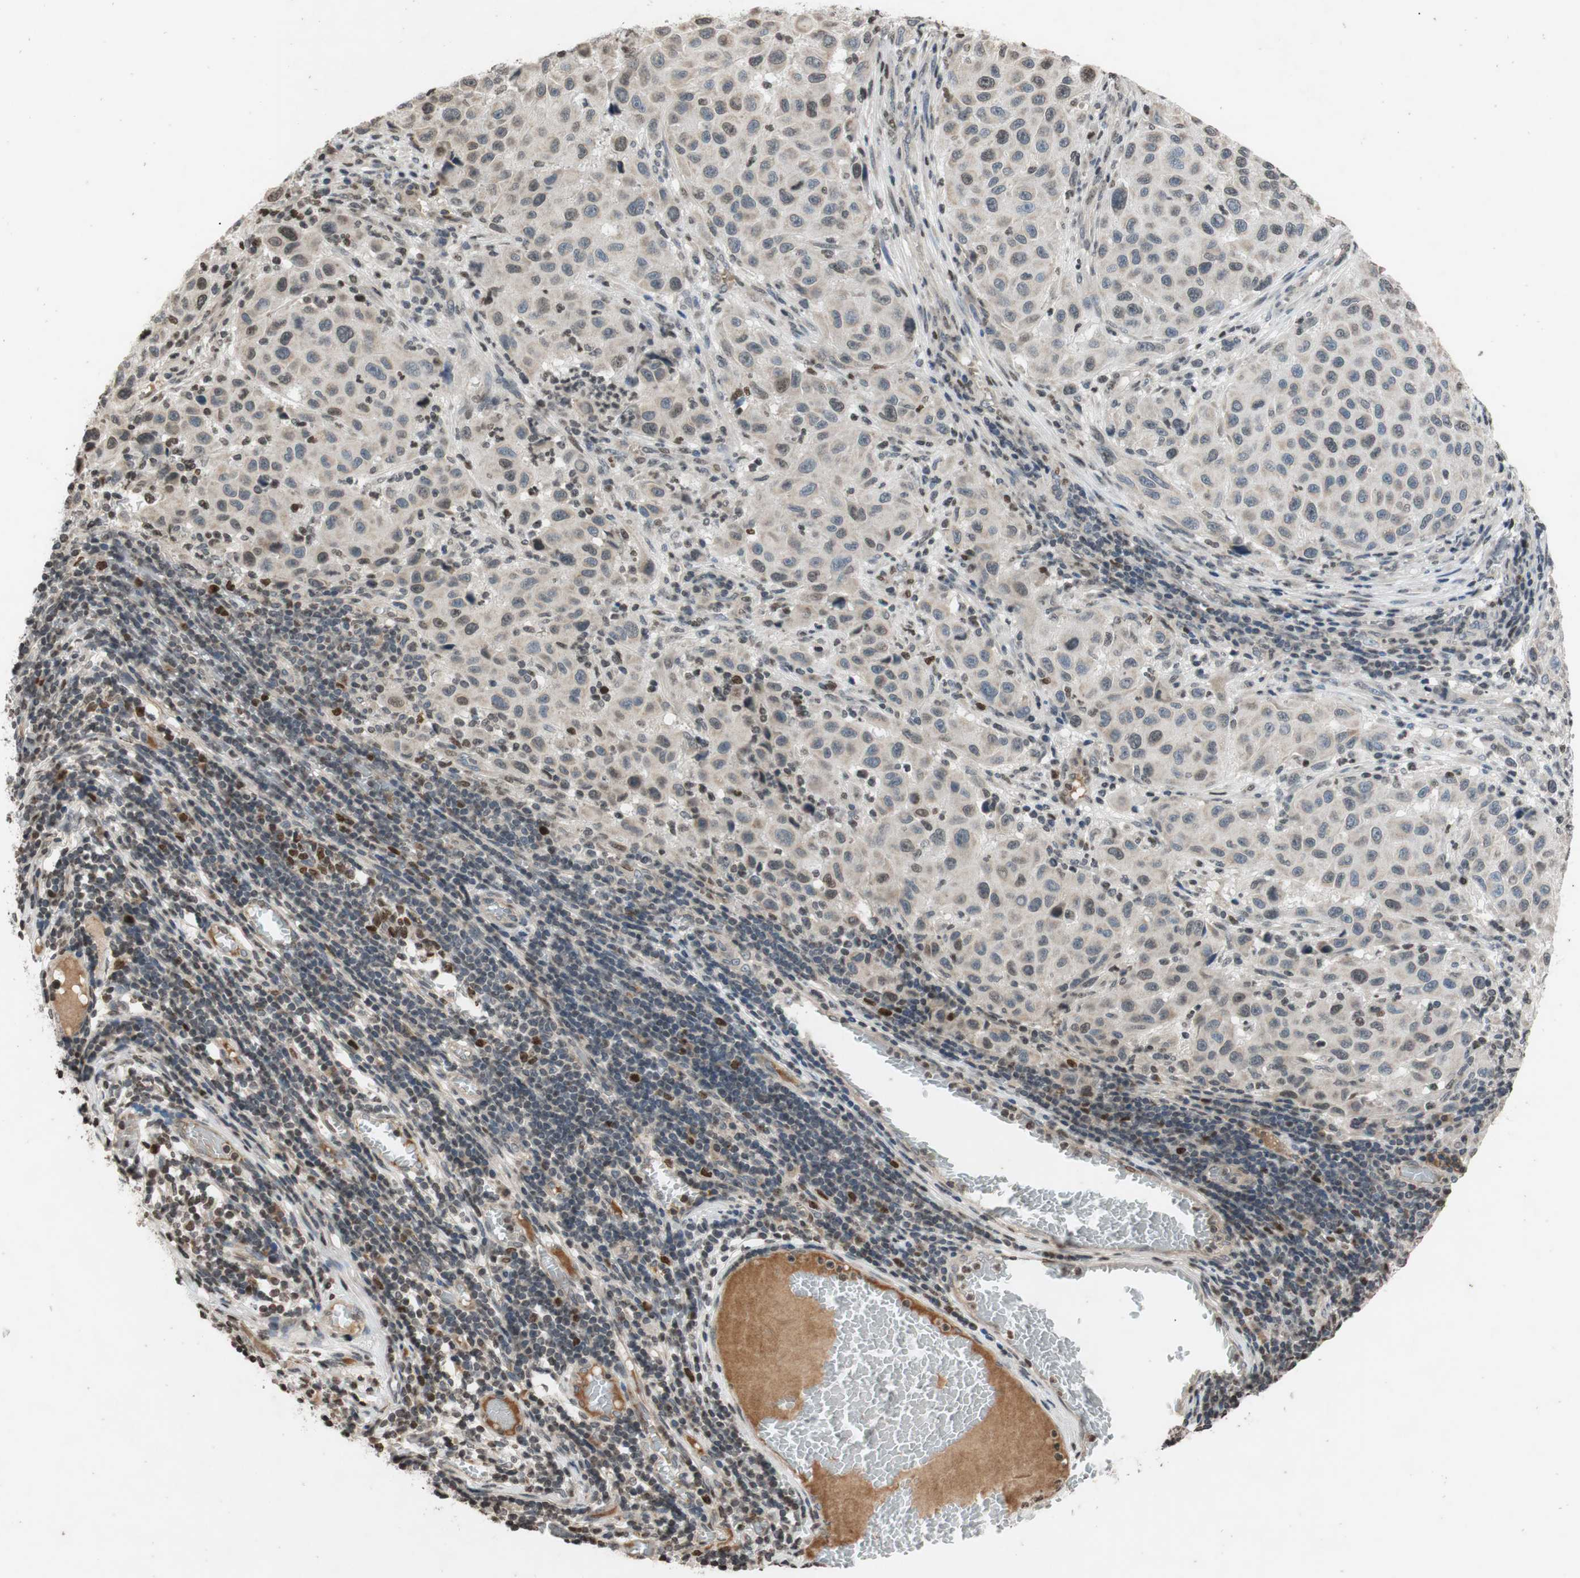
{"staining": {"intensity": "moderate", "quantity": "<25%", "location": "cytoplasmic/membranous,nuclear"}, "tissue": "melanoma", "cell_type": "Tumor cells", "image_type": "cancer", "snomed": [{"axis": "morphology", "description": "Malignant melanoma, Metastatic site"}, {"axis": "topography", "description": "Lymph node"}], "caption": "A brown stain shows moderate cytoplasmic/membranous and nuclear staining of a protein in melanoma tumor cells.", "gene": "MCM6", "patient": {"sex": "male", "age": 61}}